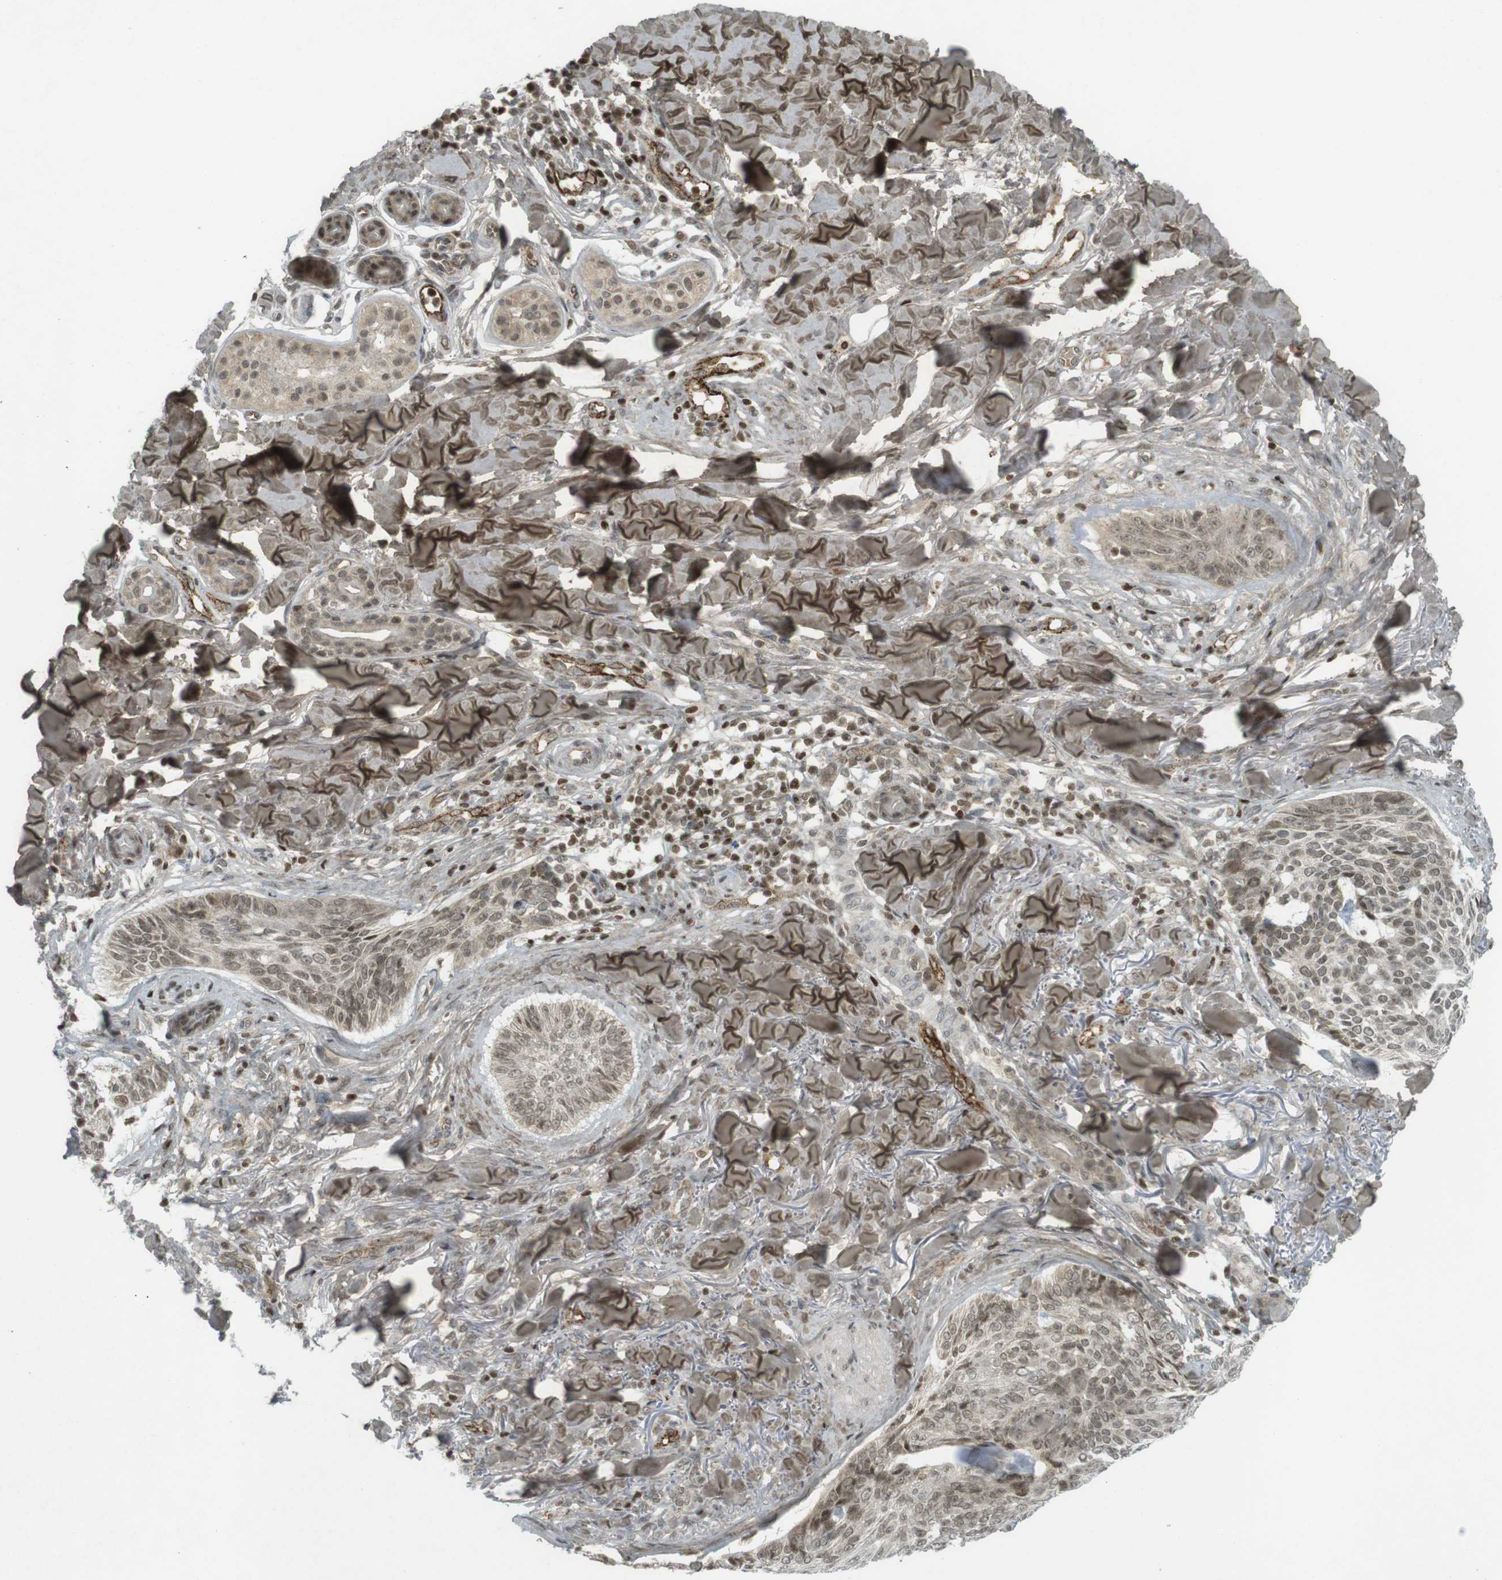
{"staining": {"intensity": "weak", "quantity": ">75%", "location": "cytoplasmic/membranous,nuclear"}, "tissue": "skin cancer", "cell_type": "Tumor cells", "image_type": "cancer", "snomed": [{"axis": "morphology", "description": "Basal cell carcinoma"}, {"axis": "topography", "description": "Skin"}], "caption": "The histopathology image reveals a brown stain indicating the presence of a protein in the cytoplasmic/membranous and nuclear of tumor cells in skin basal cell carcinoma.", "gene": "PPP1R13B", "patient": {"sex": "male", "age": 43}}